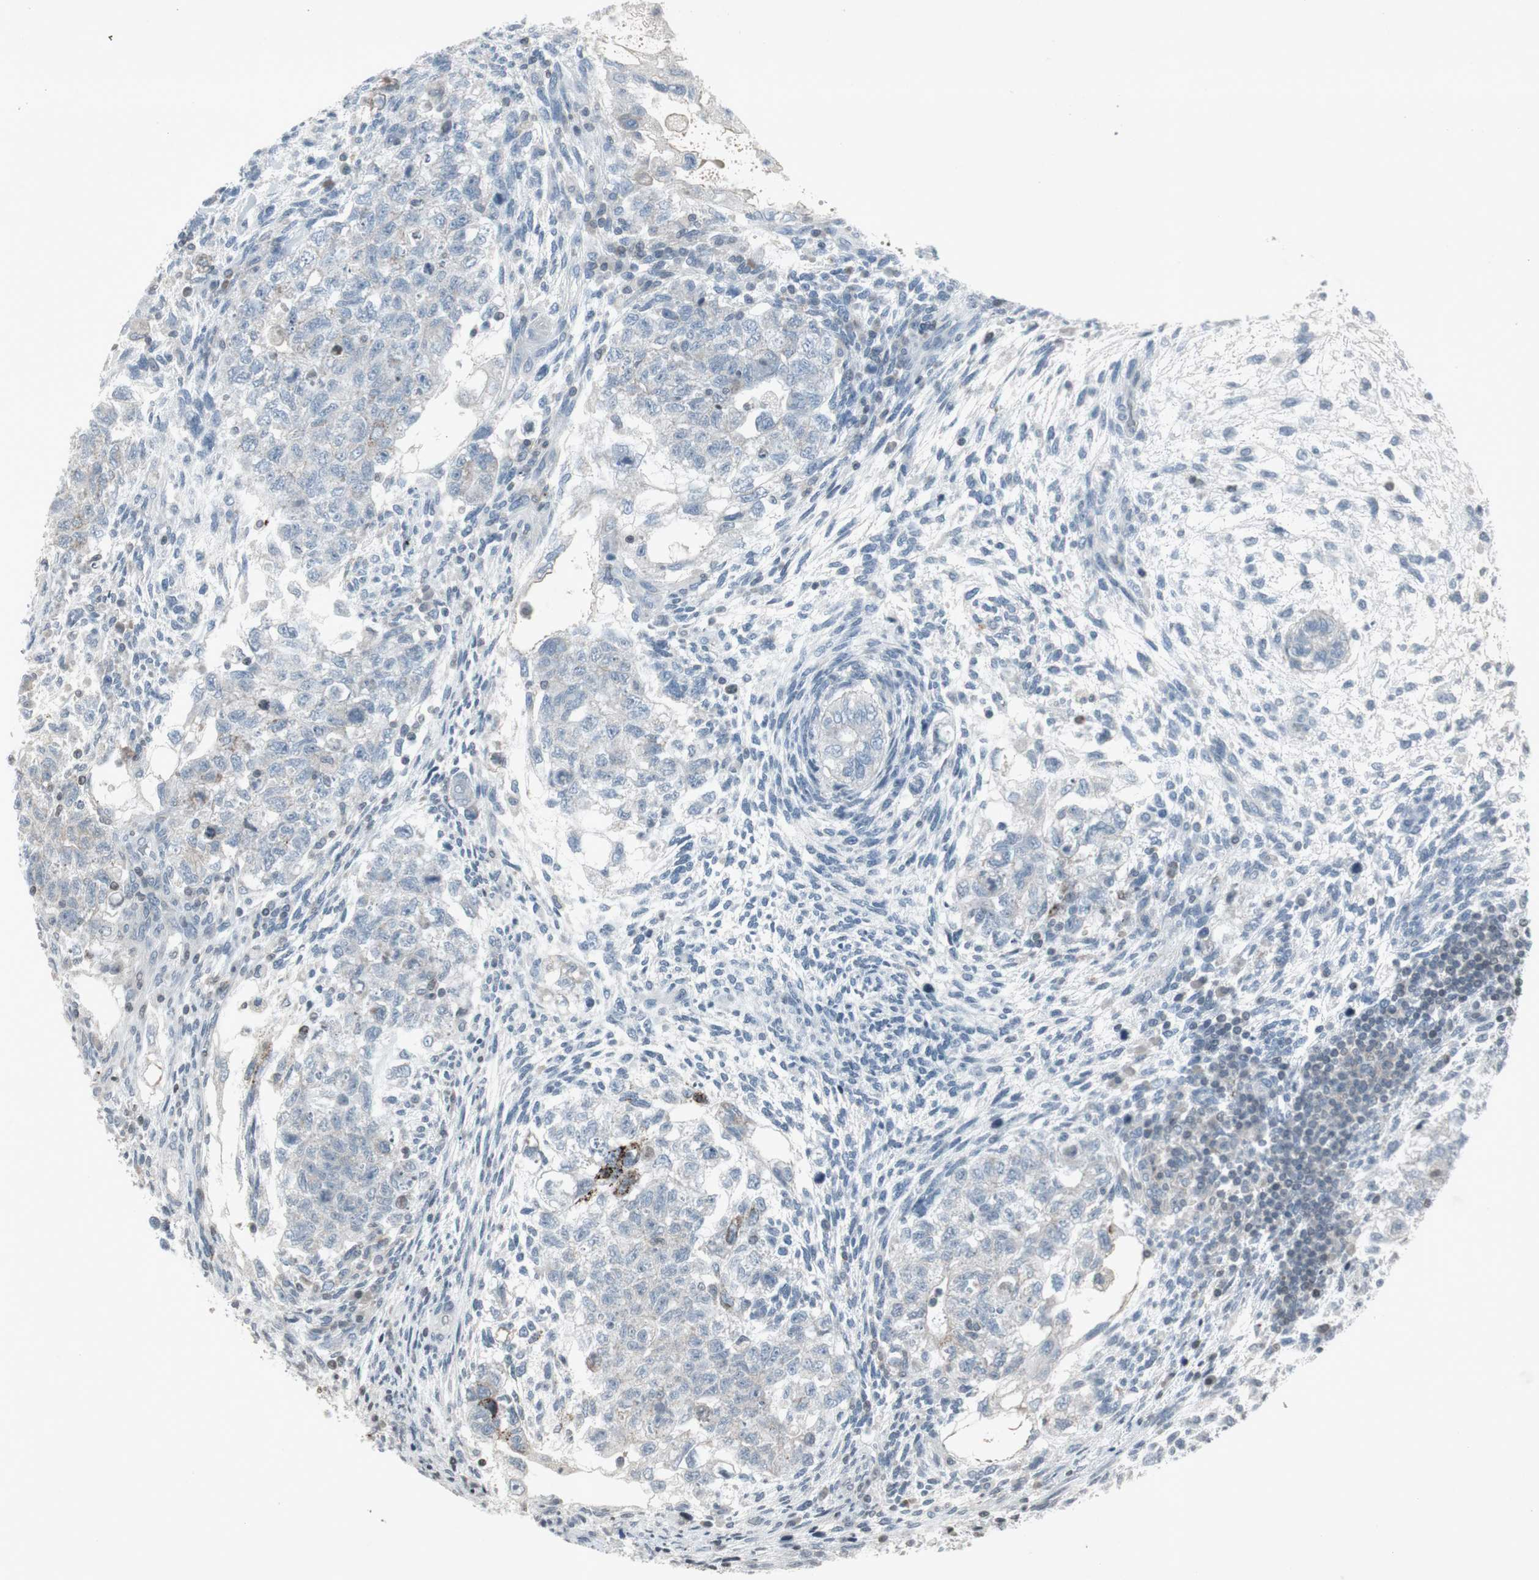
{"staining": {"intensity": "moderate", "quantity": "<25%", "location": "cytoplasmic/membranous"}, "tissue": "testis cancer", "cell_type": "Tumor cells", "image_type": "cancer", "snomed": [{"axis": "morphology", "description": "Normal tissue, NOS"}, {"axis": "morphology", "description": "Carcinoma, Embryonal, NOS"}, {"axis": "topography", "description": "Testis"}], "caption": "Tumor cells reveal low levels of moderate cytoplasmic/membranous positivity in approximately <25% of cells in testis cancer (embryonal carcinoma).", "gene": "ARG2", "patient": {"sex": "male", "age": 36}}